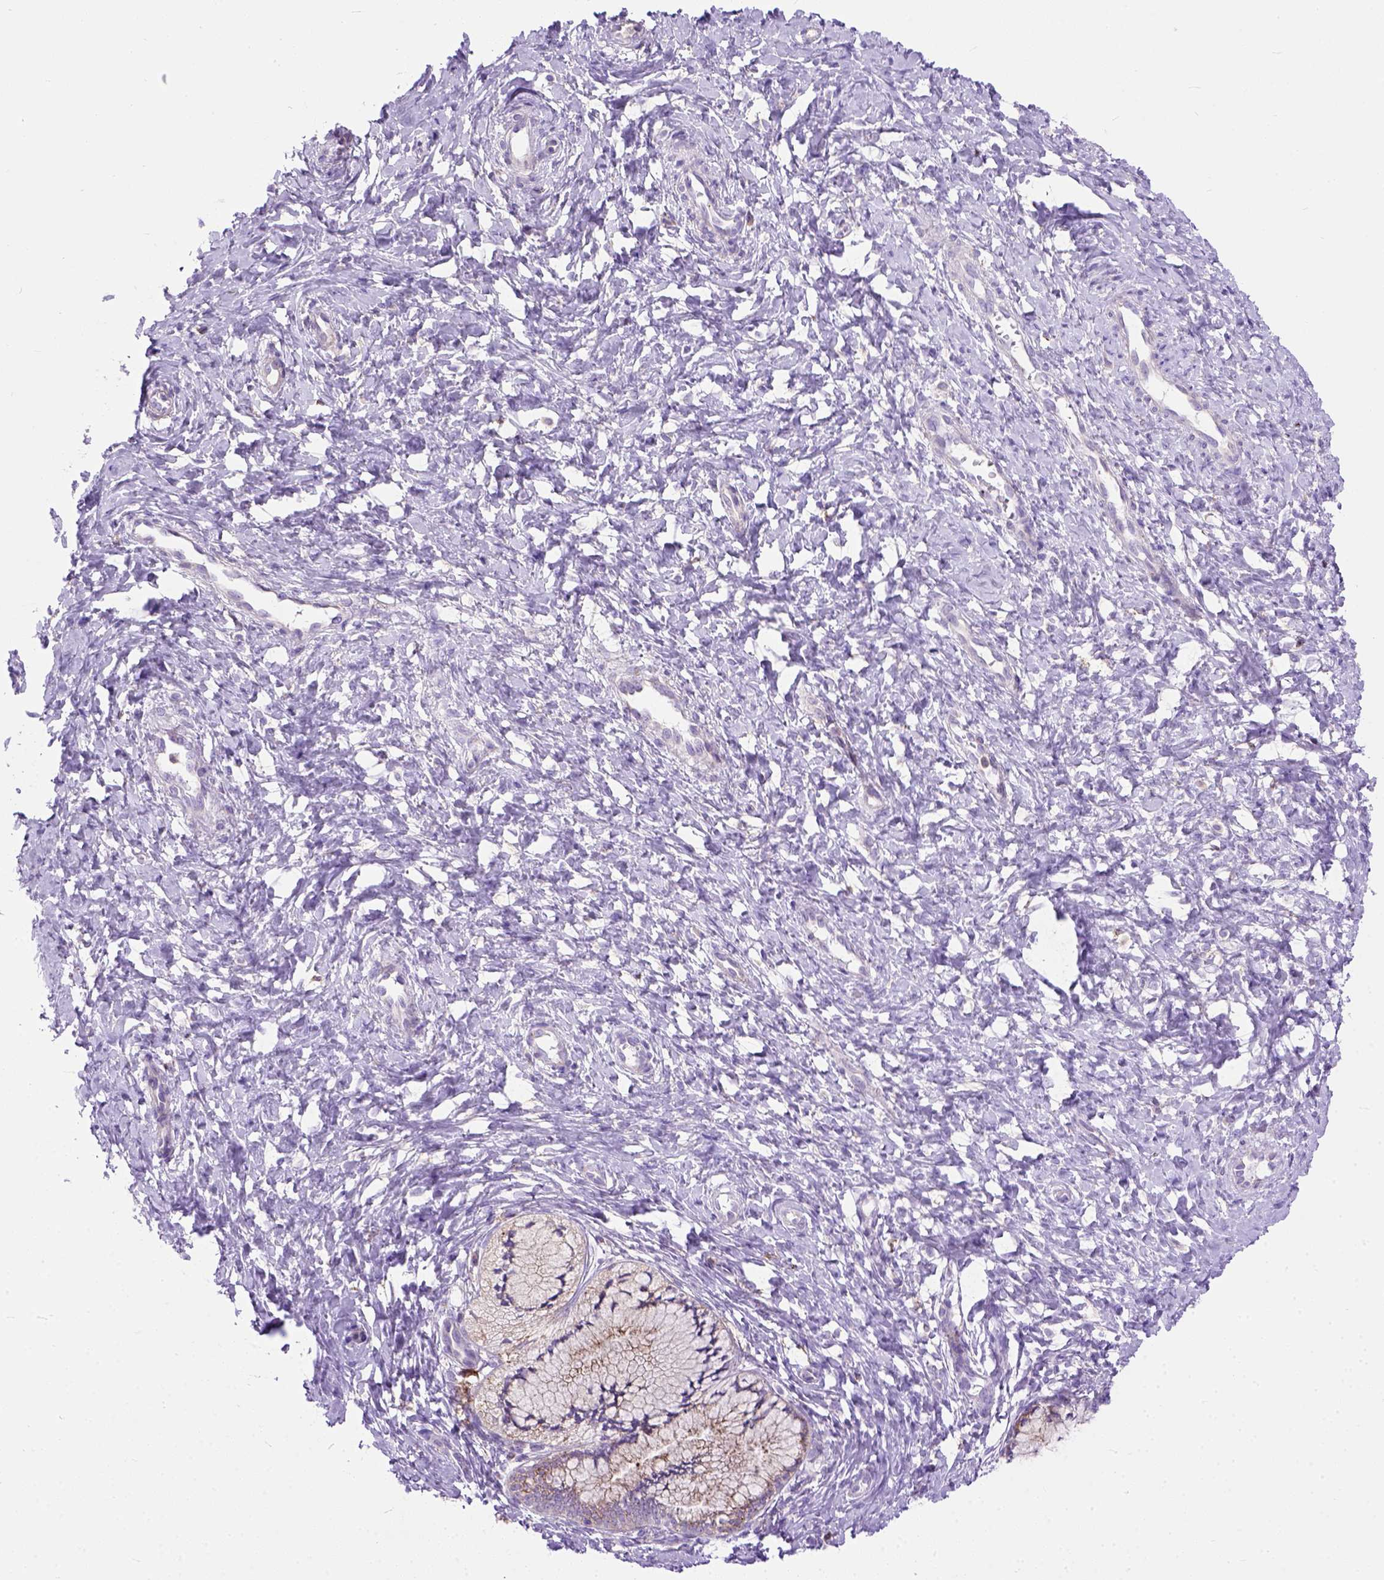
{"staining": {"intensity": "moderate", "quantity": "25%-75%", "location": "cytoplasmic/membranous"}, "tissue": "cervix", "cell_type": "Glandular cells", "image_type": "normal", "snomed": [{"axis": "morphology", "description": "Normal tissue, NOS"}, {"axis": "topography", "description": "Cervix"}], "caption": "Immunohistochemistry histopathology image of unremarkable cervix: human cervix stained using immunohistochemistry (IHC) displays medium levels of moderate protein expression localized specifically in the cytoplasmic/membranous of glandular cells, appearing as a cytoplasmic/membranous brown color.", "gene": "PLK4", "patient": {"sex": "female", "age": 37}}